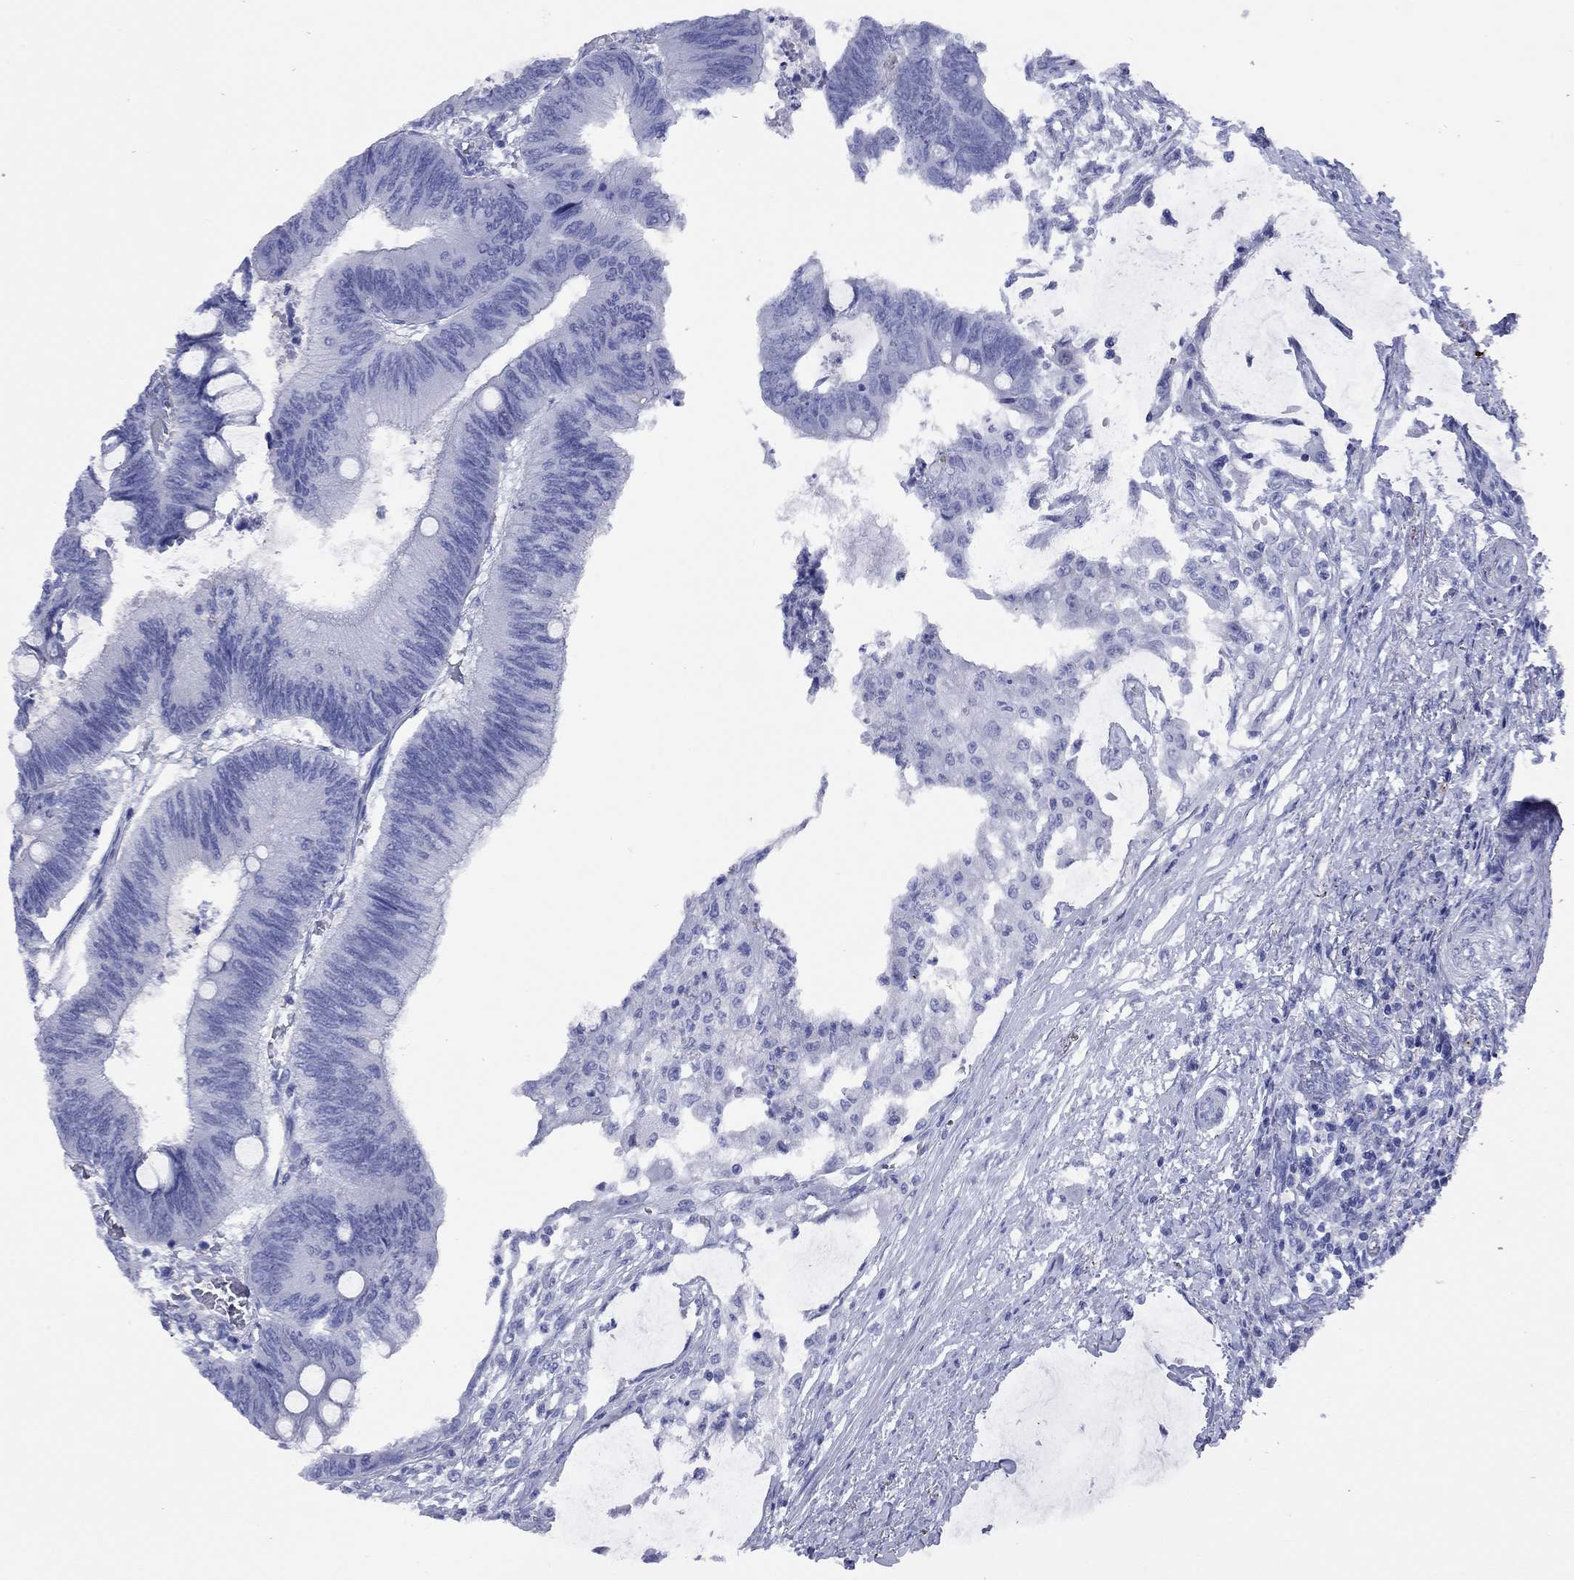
{"staining": {"intensity": "negative", "quantity": "none", "location": "none"}, "tissue": "colorectal cancer", "cell_type": "Tumor cells", "image_type": "cancer", "snomed": [{"axis": "morphology", "description": "Normal tissue, NOS"}, {"axis": "morphology", "description": "Adenocarcinoma, NOS"}, {"axis": "topography", "description": "Rectum"}, {"axis": "topography", "description": "Peripheral nerve tissue"}], "caption": "This is a micrograph of immunohistochemistry staining of adenocarcinoma (colorectal), which shows no staining in tumor cells.", "gene": "CCNA1", "patient": {"sex": "male", "age": 92}}